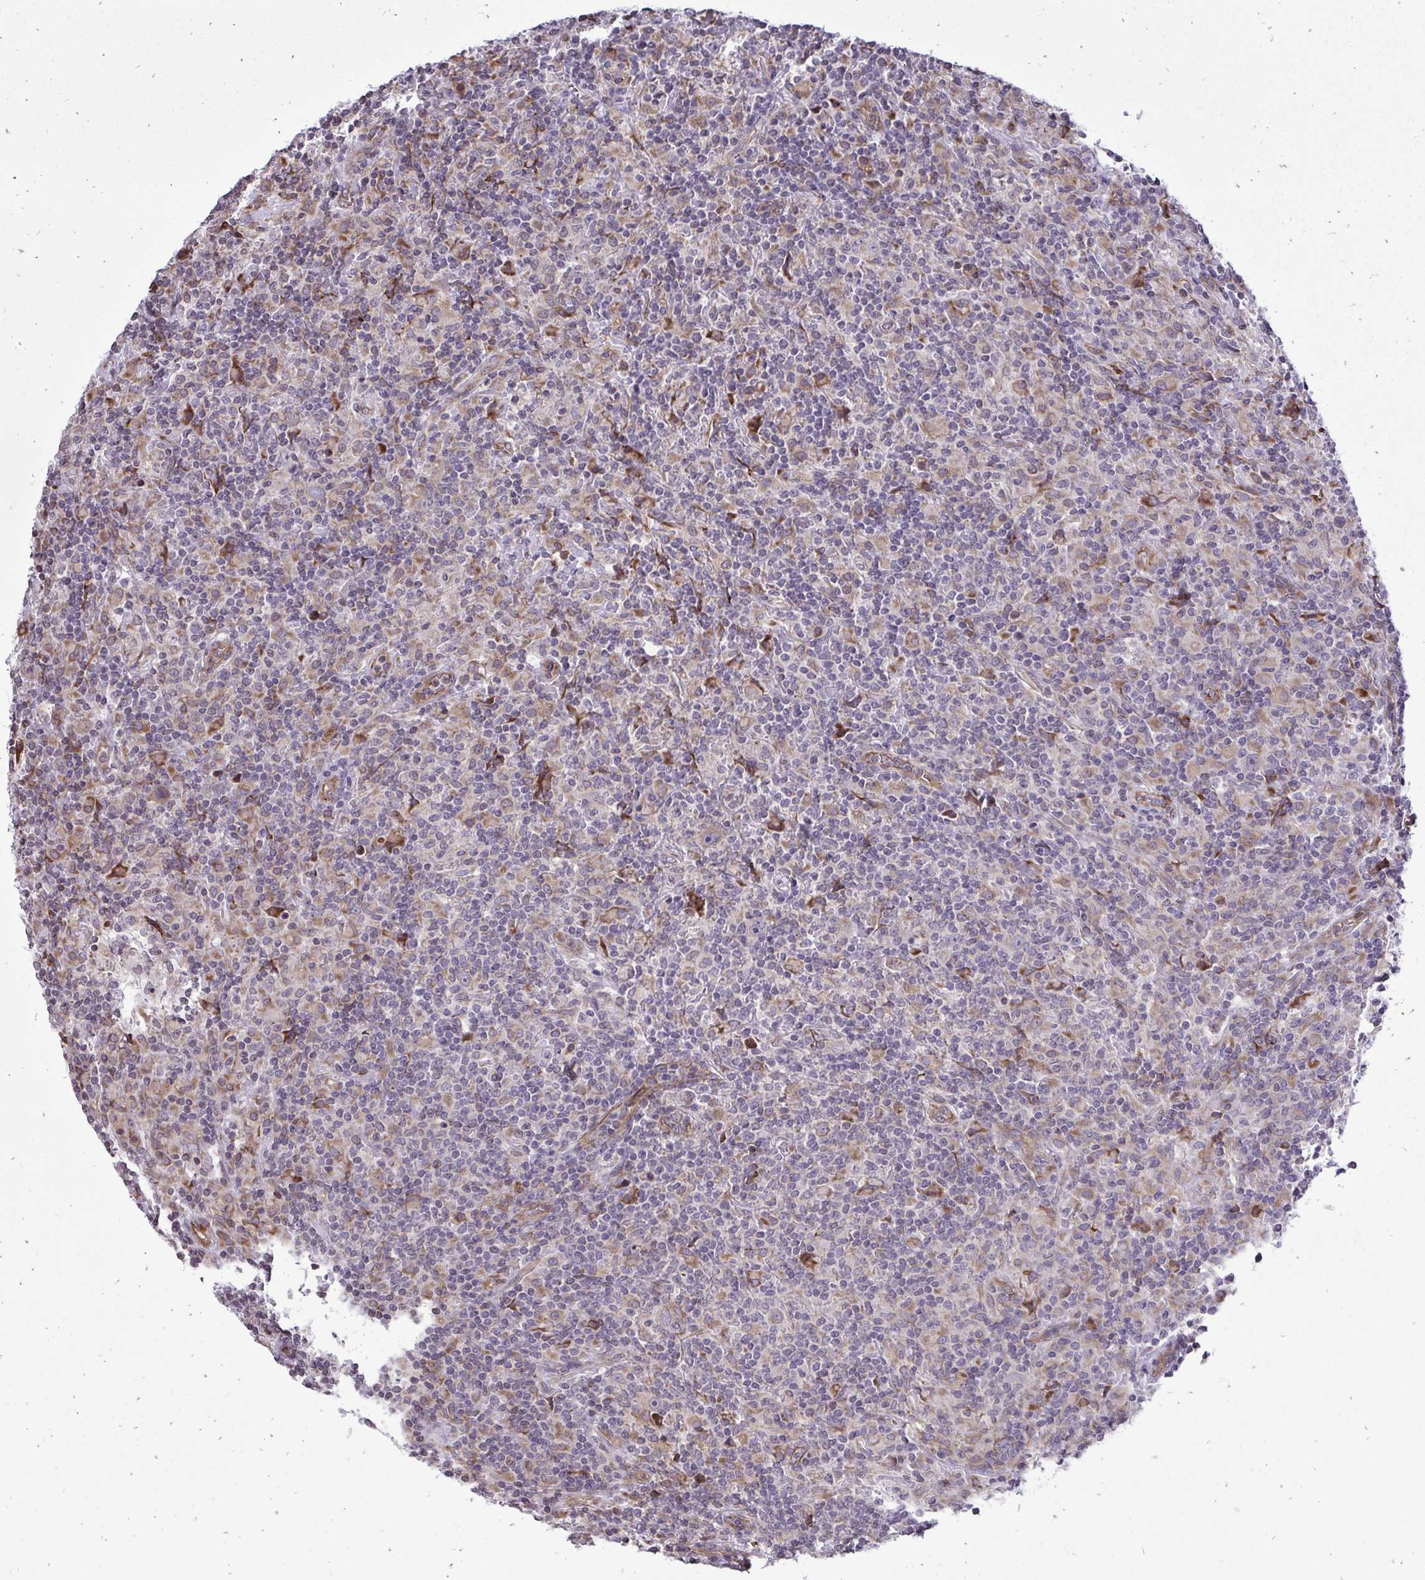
{"staining": {"intensity": "weak", "quantity": "25%-75%", "location": "cytoplasmic/membranous"}, "tissue": "lymphoma", "cell_type": "Tumor cells", "image_type": "cancer", "snomed": [{"axis": "morphology", "description": "Hodgkin's disease, NOS"}, {"axis": "topography", "description": "Lymph node"}], "caption": "Immunohistochemical staining of Hodgkin's disease shows low levels of weak cytoplasmic/membranous protein positivity in about 25%-75% of tumor cells.", "gene": "METTL9", "patient": {"sex": "male", "age": 70}}